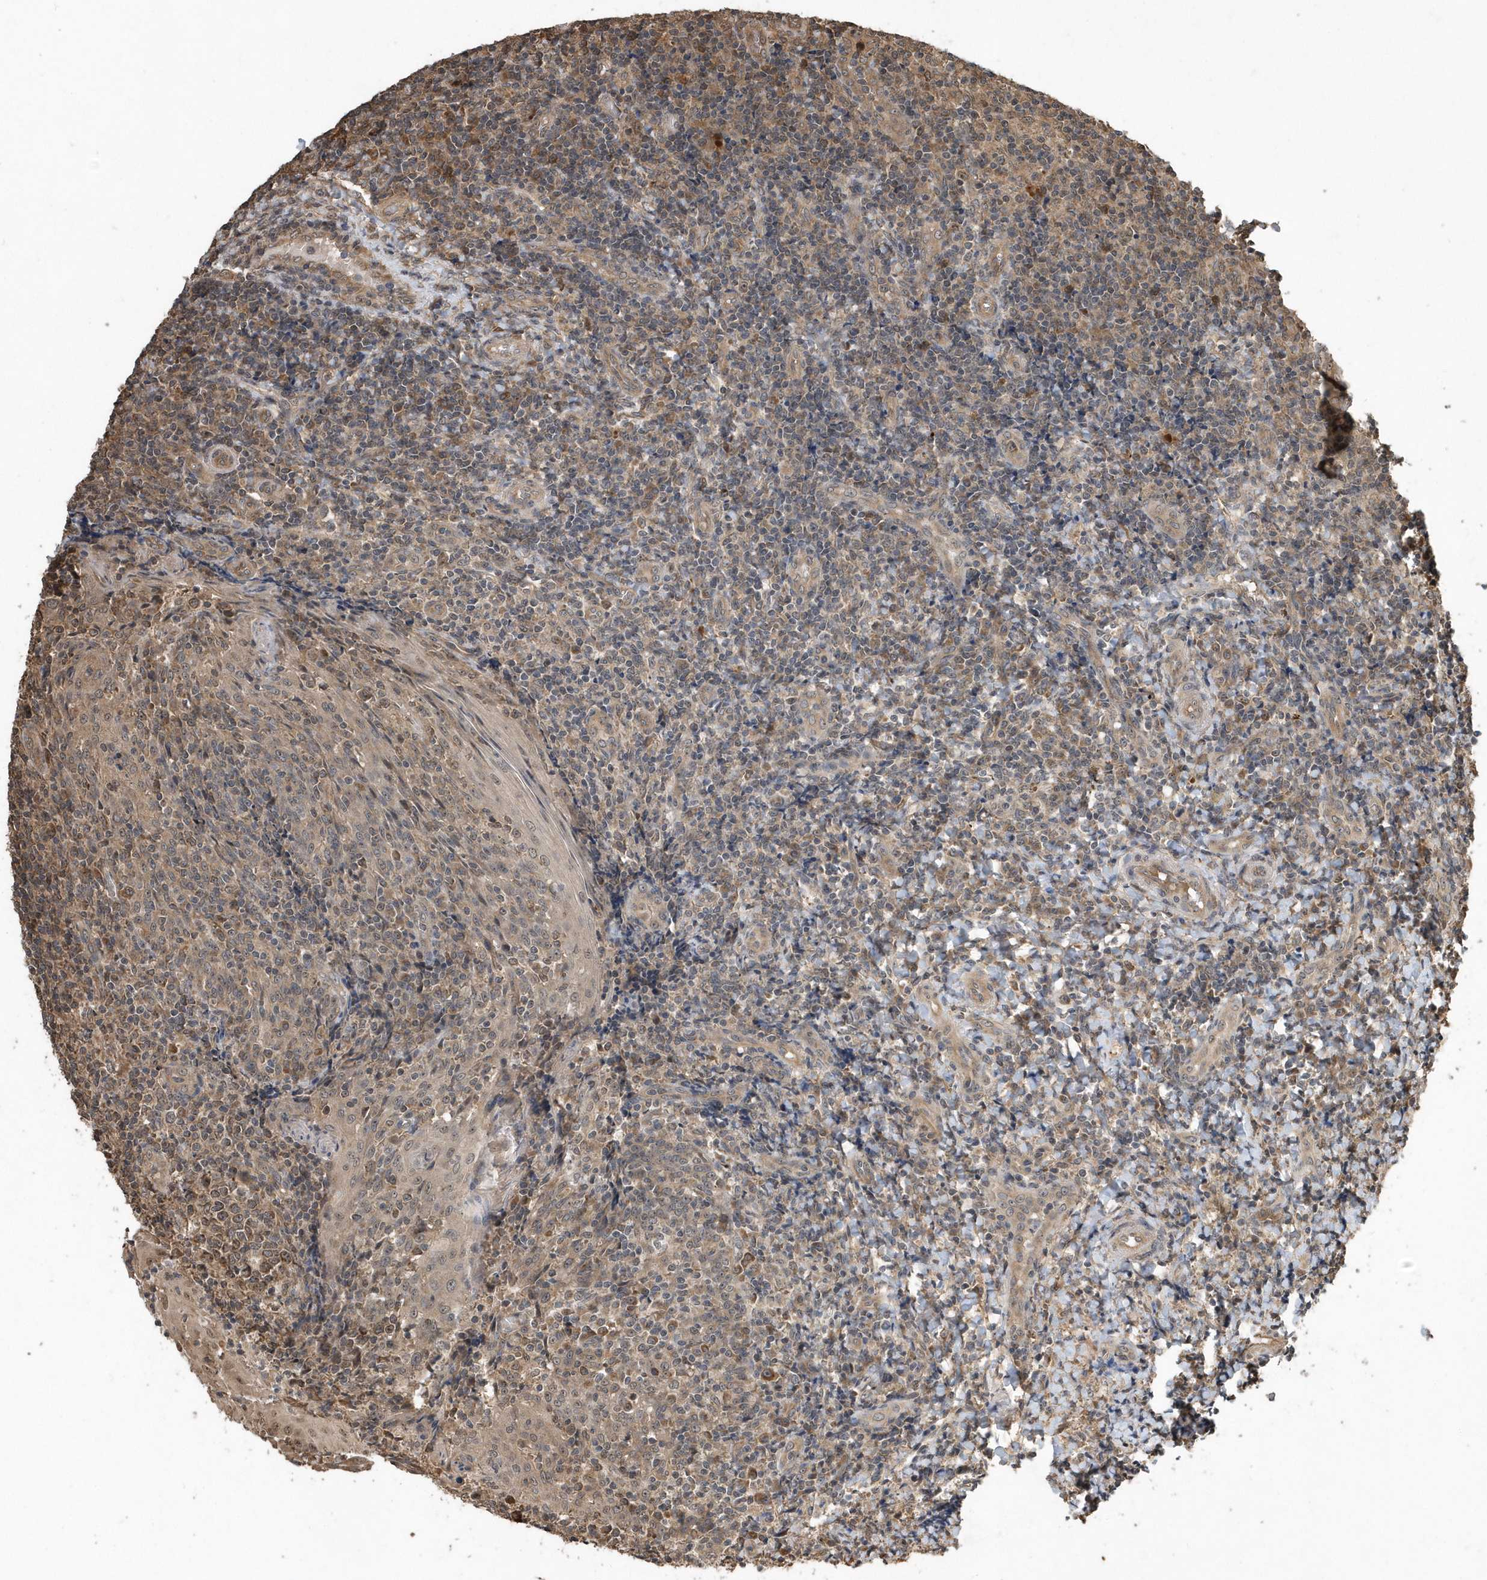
{"staining": {"intensity": "moderate", "quantity": "25%-75%", "location": "cytoplasmic/membranous"}, "tissue": "tonsil", "cell_type": "Germinal center cells", "image_type": "normal", "snomed": [{"axis": "morphology", "description": "Normal tissue, NOS"}, {"axis": "topography", "description": "Tonsil"}], "caption": "An image showing moderate cytoplasmic/membranous staining in approximately 25%-75% of germinal center cells in benign tonsil, as visualized by brown immunohistochemical staining.", "gene": "WASHC5", "patient": {"sex": "female", "age": 19}}